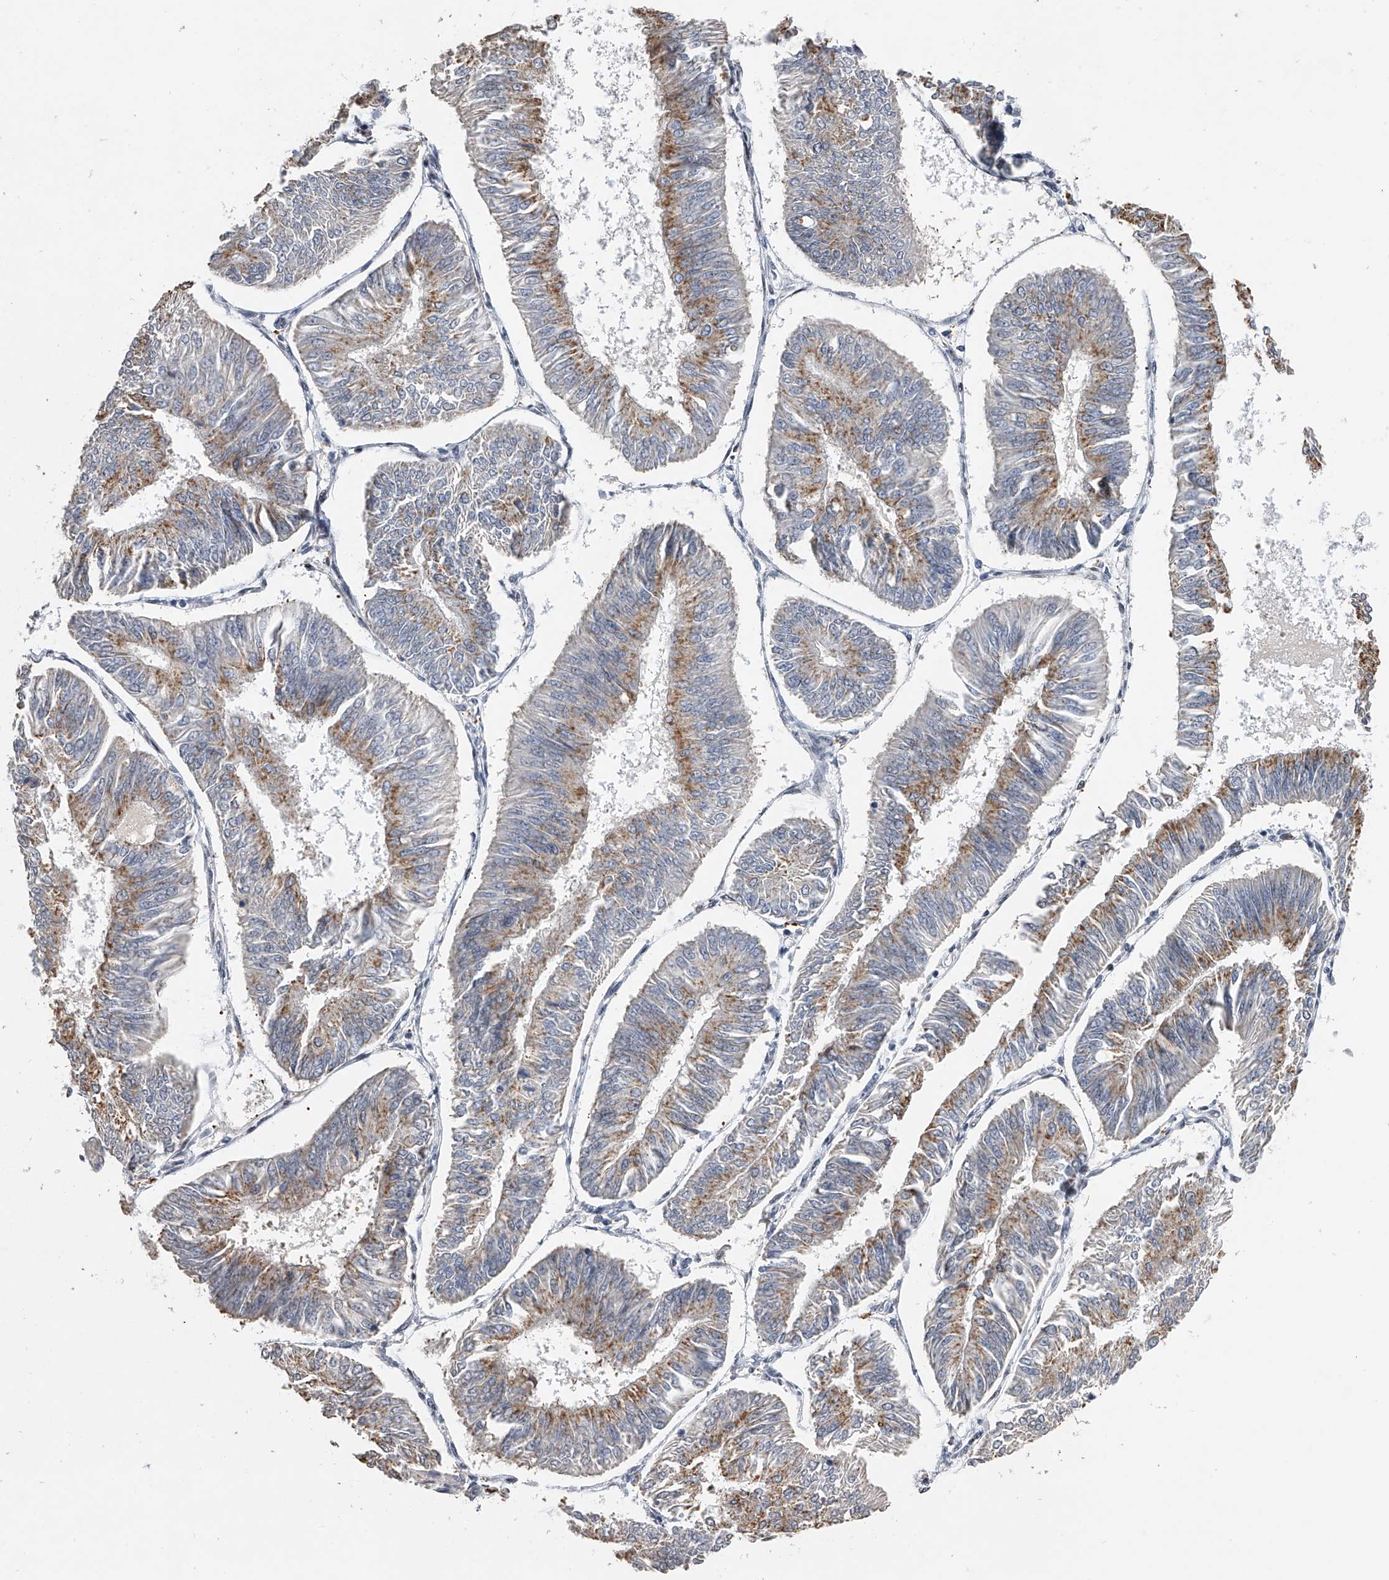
{"staining": {"intensity": "moderate", "quantity": "<25%", "location": "cytoplasmic/membranous"}, "tissue": "endometrial cancer", "cell_type": "Tumor cells", "image_type": "cancer", "snomed": [{"axis": "morphology", "description": "Adenocarcinoma, NOS"}, {"axis": "topography", "description": "Endometrium"}], "caption": "Tumor cells display low levels of moderate cytoplasmic/membranous staining in about <25% of cells in adenocarcinoma (endometrial). (brown staining indicates protein expression, while blue staining denotes nuclei).", "gene": "RWDD2A", "patient": {"sex": "female", "age": 58}}